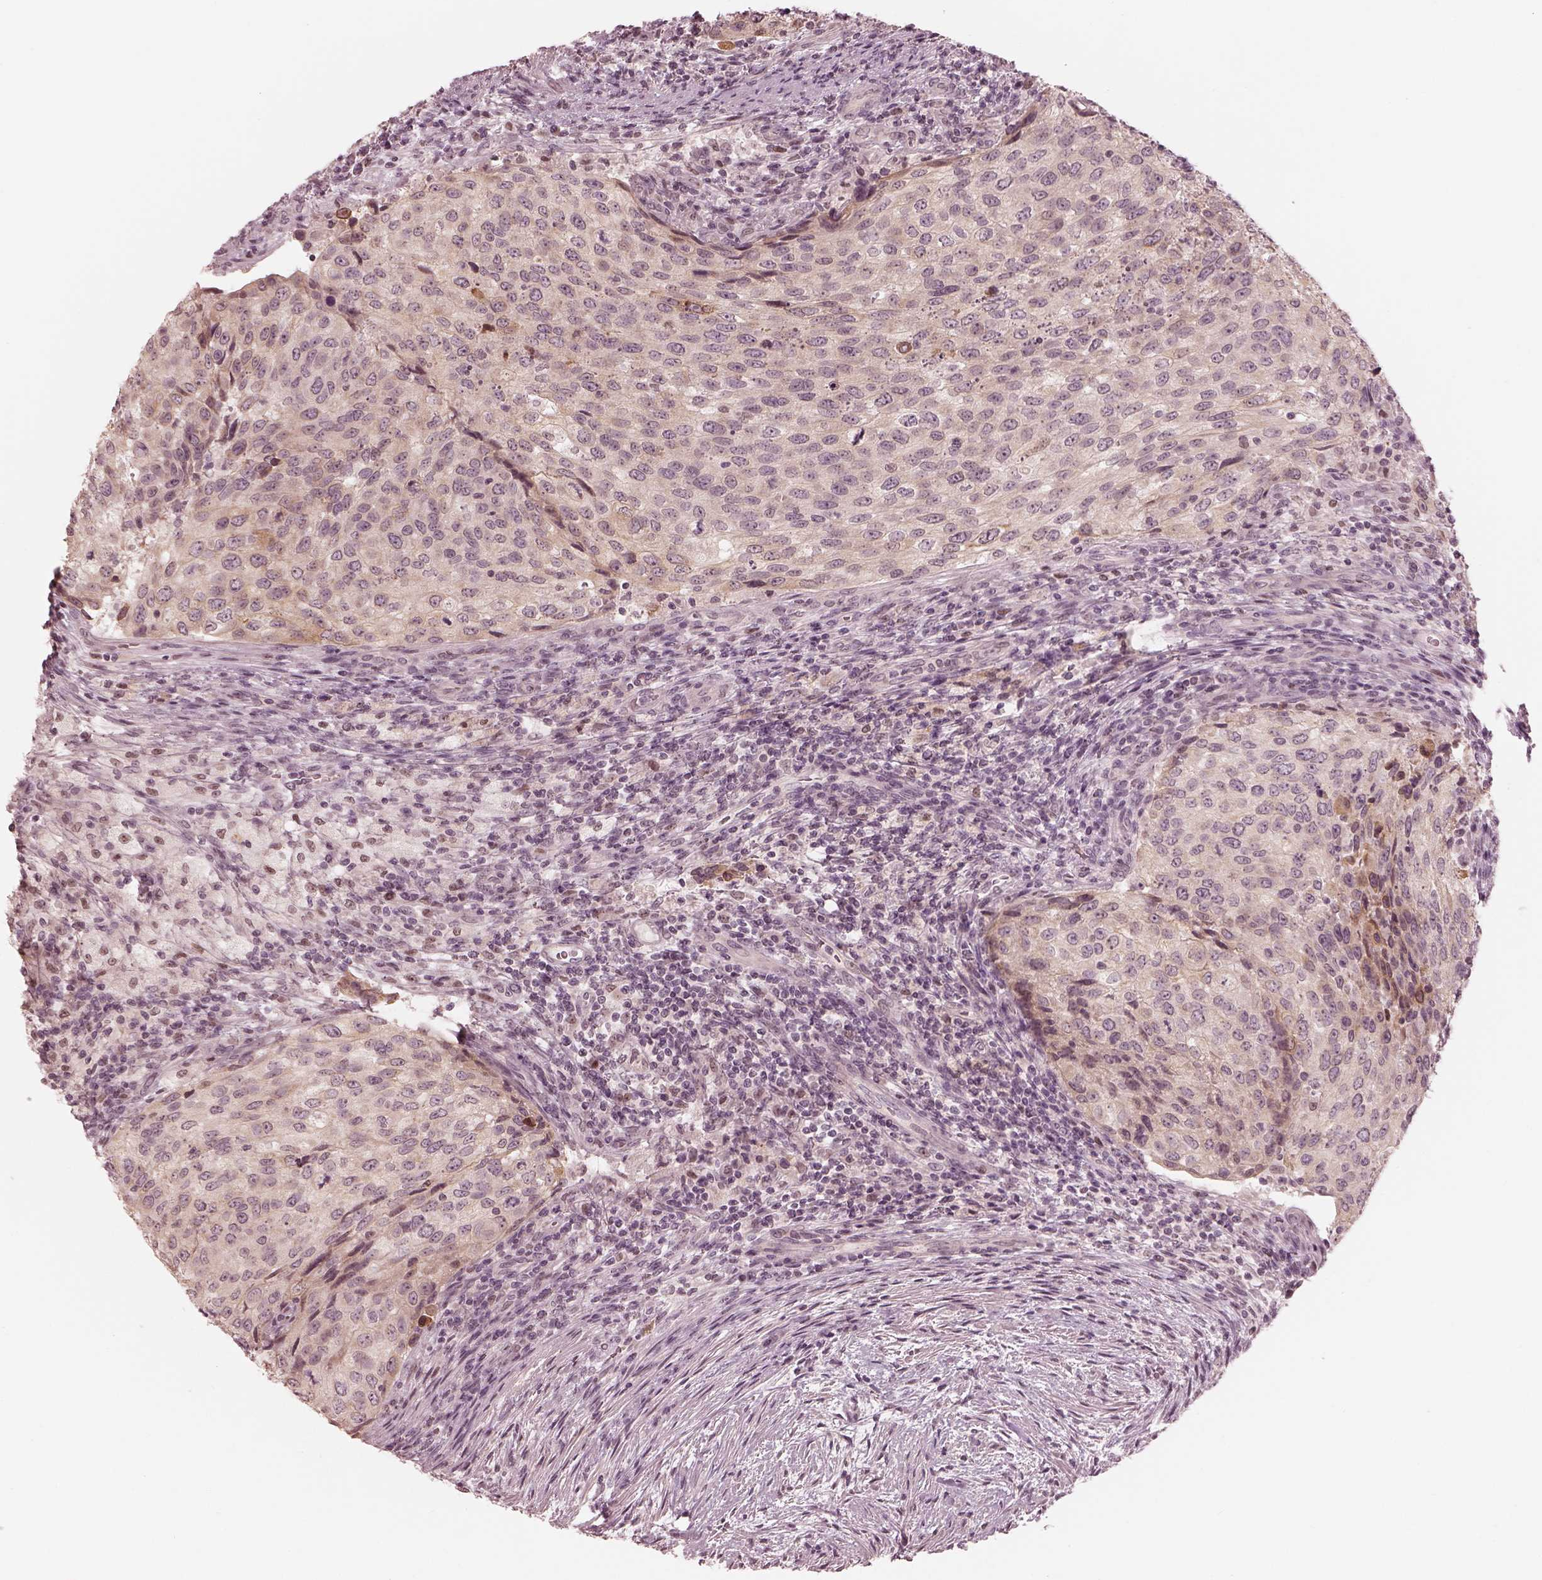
{"staining": {"intensity": "weak", "quantity": "<25%", "location": "cytoplasmic/membranous"}, "tissue": "urothelial cancer", "cell_type": "Tumor cells", "image_type": "cancer", "snomed": [{"axis": "morphology", "description": "Urothelial carcinoma, High grade"}, {"axis": "topography", "description": "Urinary bladder"}], "caption": "A histopathology image of urothelial cancer stained for a protein reveals no brown staining in tumor cells. (DAB IHC visualized using brightfield microscopy, high magnification).", "gene": "IQCG", "patient": {"sex": "female", "age": 78}}